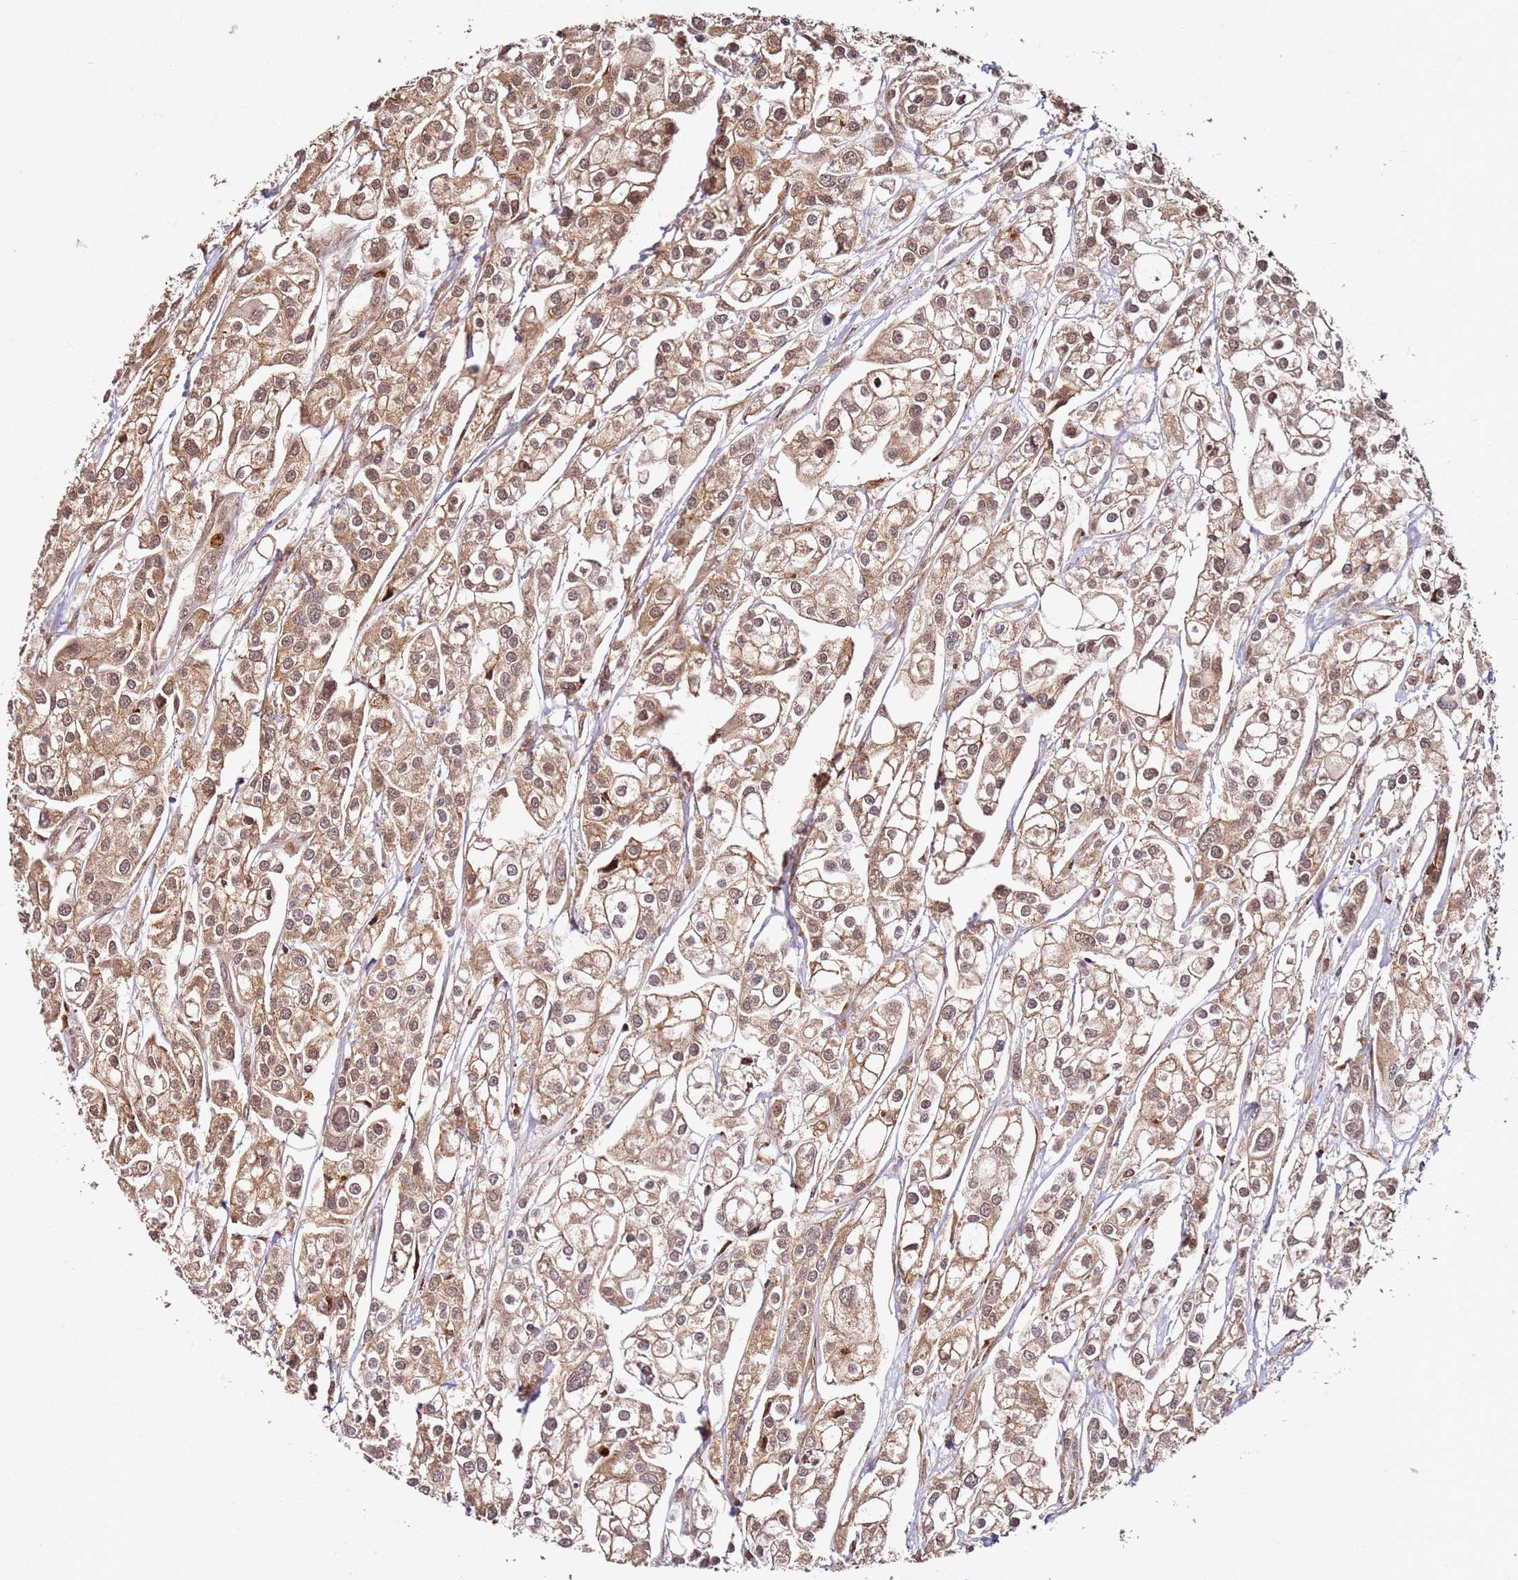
{"staining": {"intensity": "moderate", "quantity": ">75%", "location": "cytoplasmic/membranous,nuclear"}, "tissue": "urothelial cancer", "cell_type": "Tumor cells", "image_type": "cancer", "snomed": [{"axis": "morphology", "description": "Urothelial carcinoma, High grade"}, {"axis": "topography", "description": "Urinary bladder"}], "caption": "IHC of human urothelial cancer displays medium levels of moderate cytoplasmic/membranous and nuclear positivity in about >75% of tumor cells.", "gene": "RPS3A", "patient": {"sex": "male", "age": 67}}